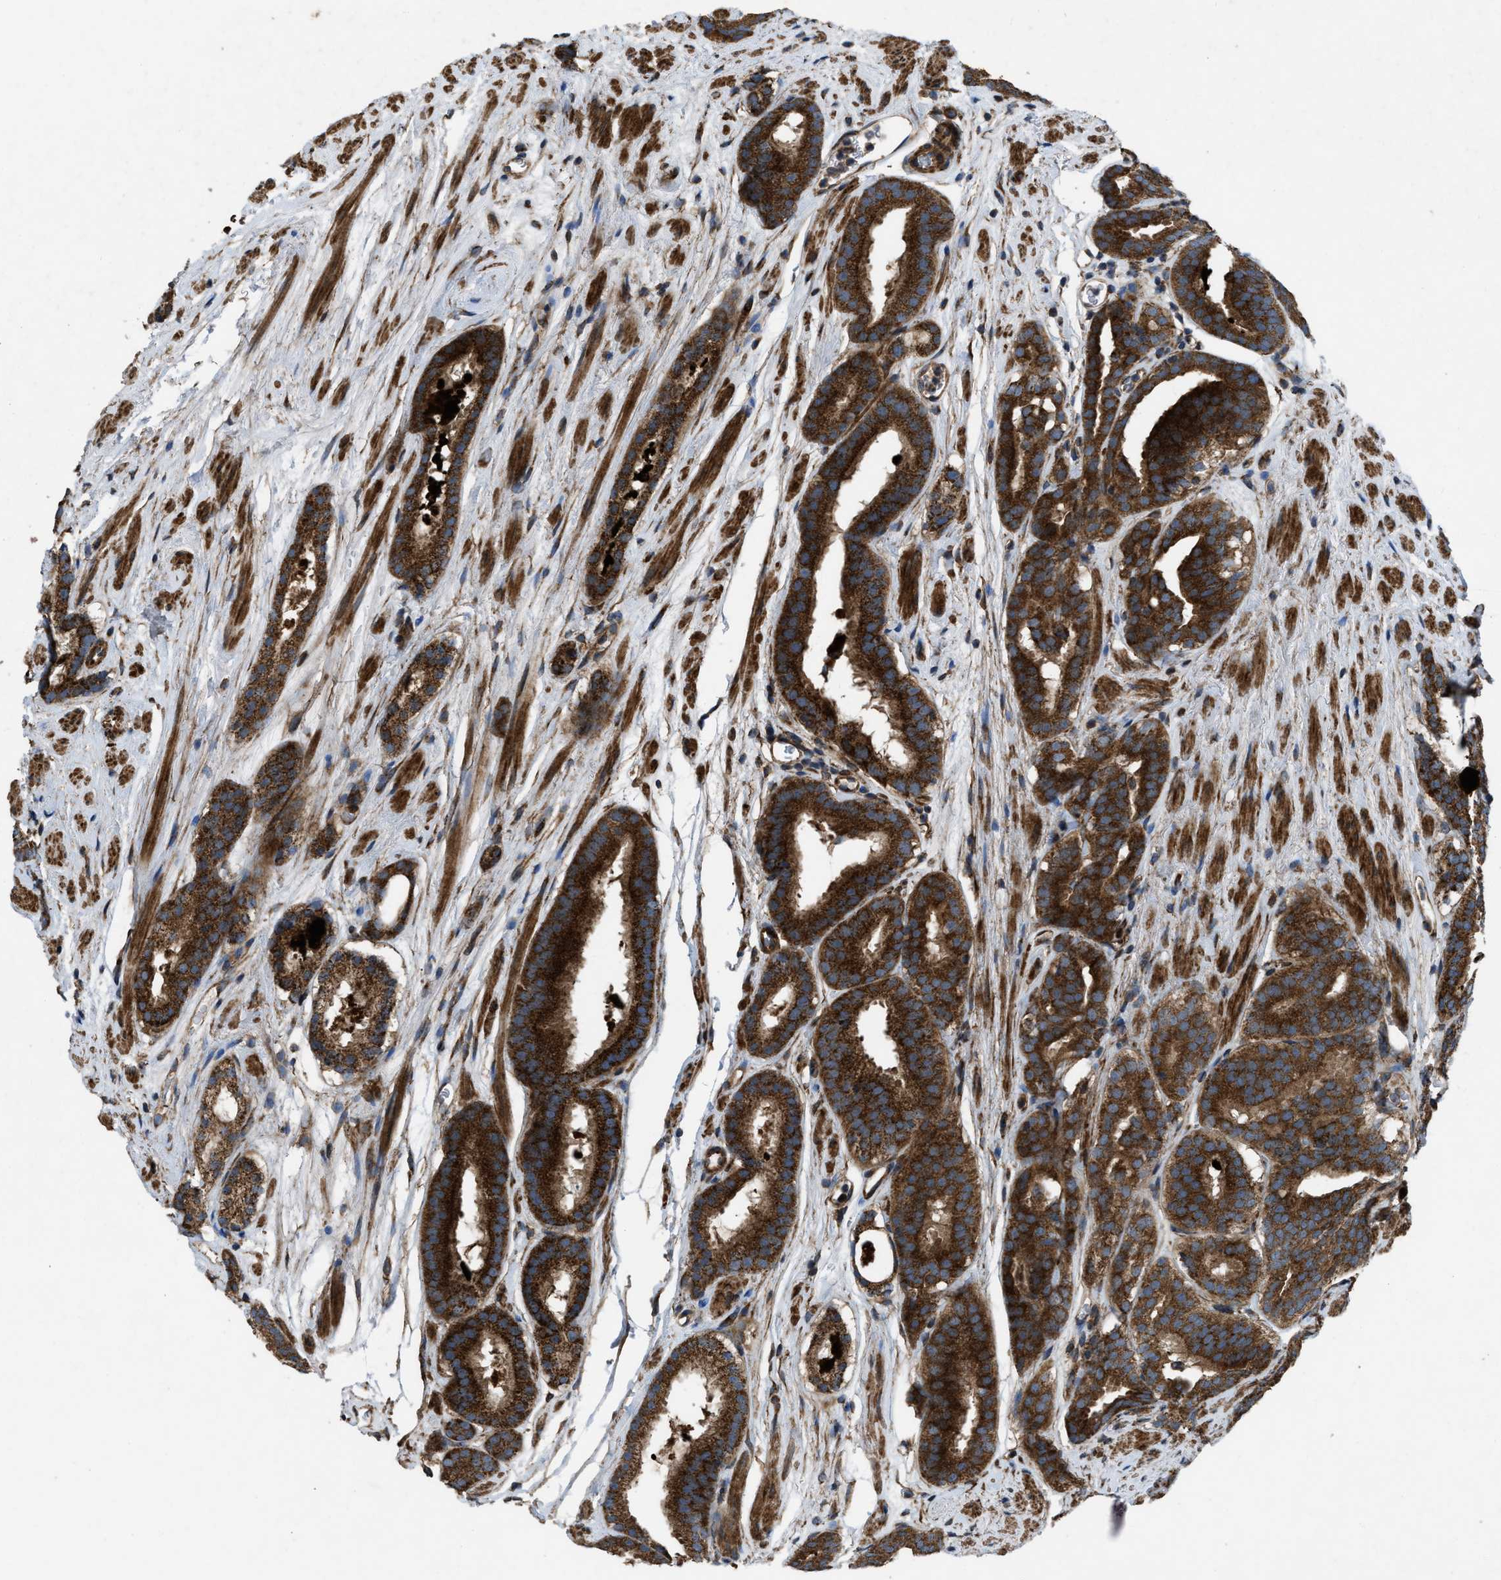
{"staining": {"intensity": "strong", "quantity": ">75%", "location": "cytoplasmic/membranous"}, "tissue": "prostate cancer", "cell_type": "Tumor cells", "image_type": "cancer", "snomed": [{"axis": "morphology", "description": "Adenocarcinoma, Low grade"}, {"axis": "topography", "description": "Prostate"}], "caption": "Immunohistochemistry (DAB (3,3'-diaminobenzidine)) staining of human low-grade adenocarcinoma (prostate) reveals strong cytoplasmic/membranous protein positivity in about >75% of tumor cells.", "gene": "PER3", "patient": {"sex": "male", "age": 69}}